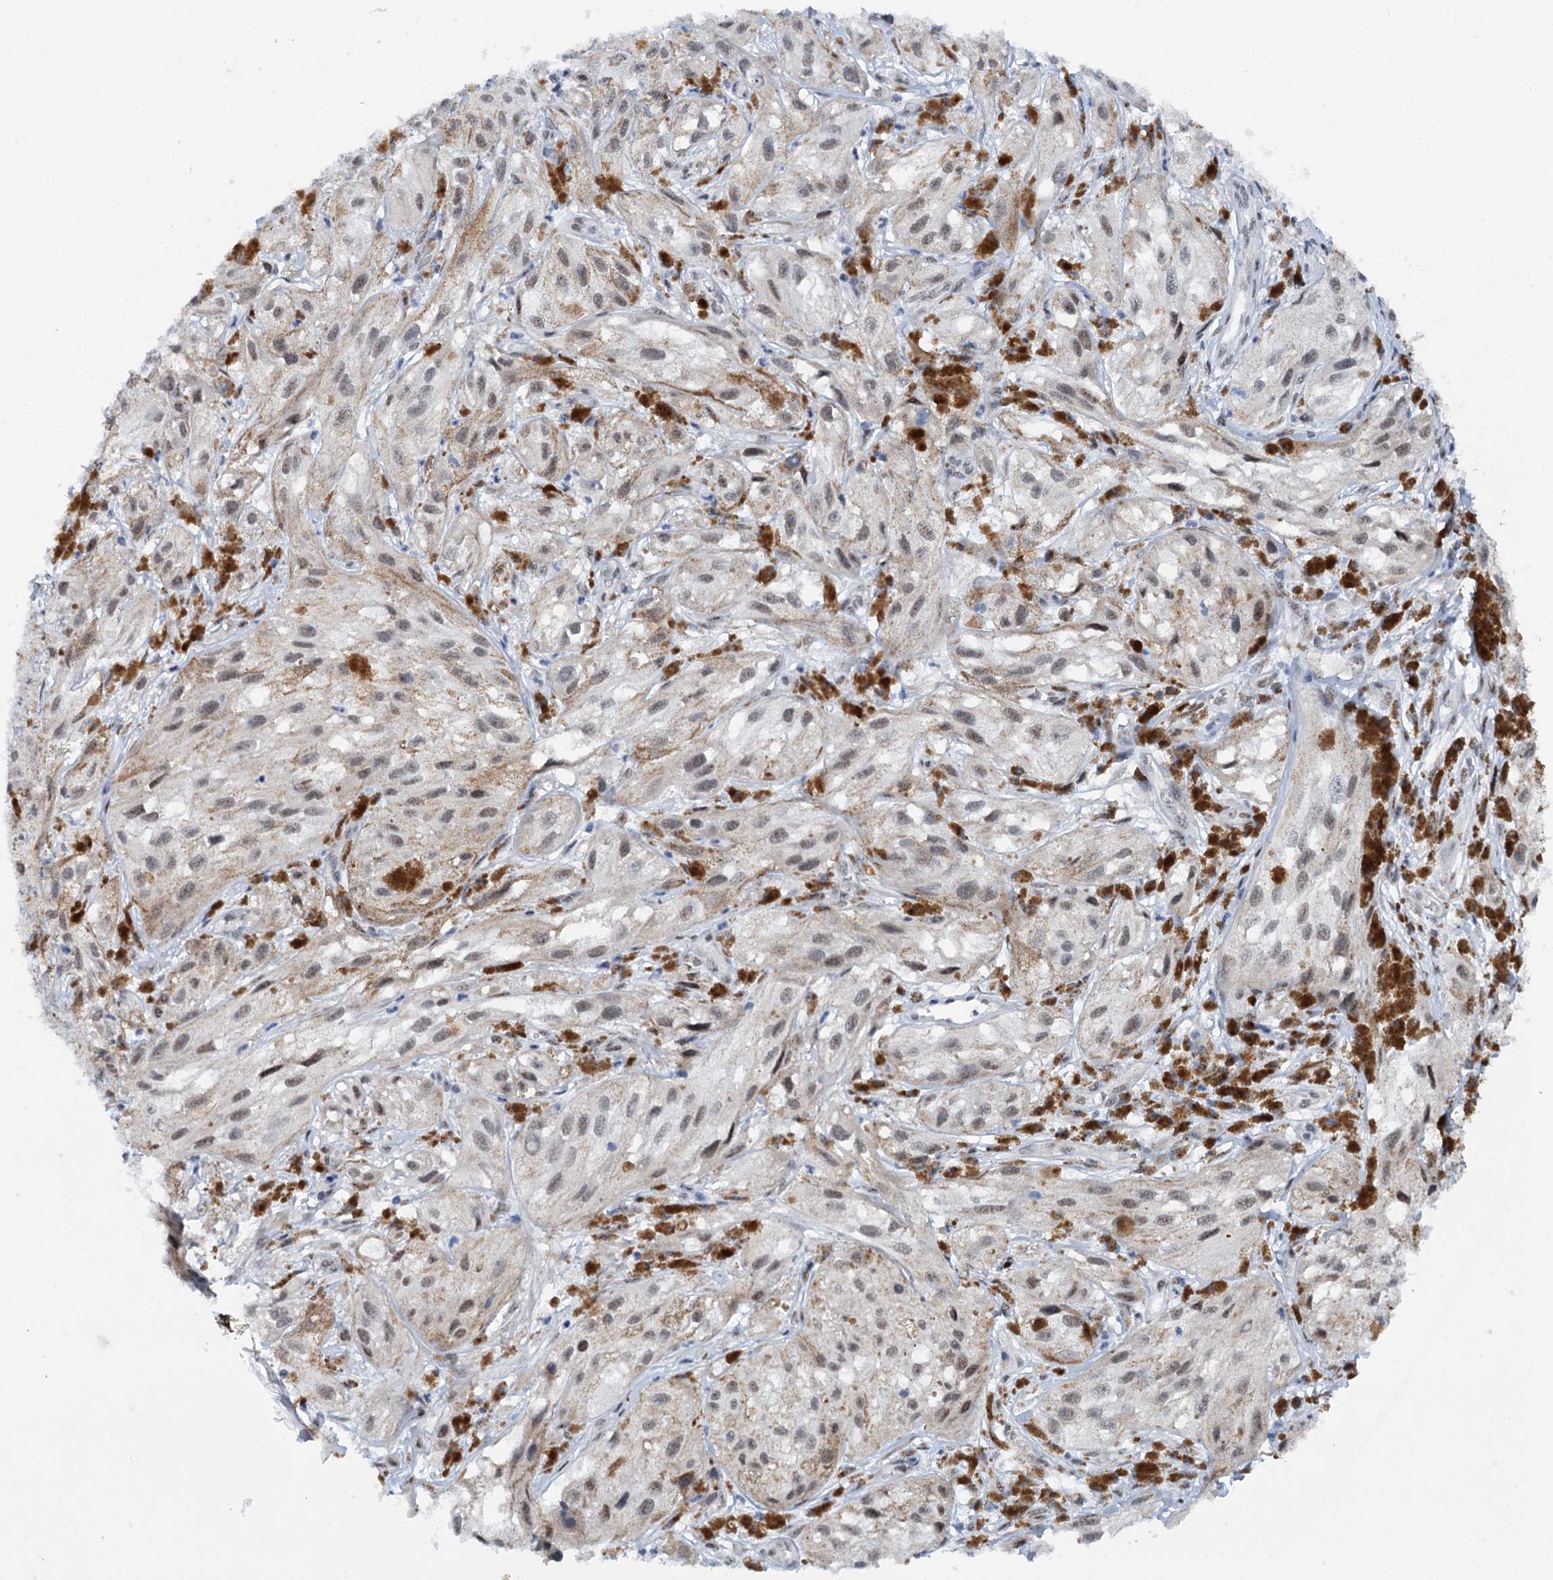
{"staining": {"intensity": "weak", "quantity": "25%-75%", "location": "nuclear"}, "tissue": "melanoma", "cell_type": "Tumor cells", "image_type": "cancer", "snomed": [{"axis": "morphology", "description": "Malignant melanoma, NOS"}, {"axis": "topography", "description": "Skin"}], "caption": "The image displays a brown stain indicating the presence of a protein in the nuclear of tumor cells in malignant melanoma.", "gene": "SREK1", "patient": {"sex": "male", "age": 88}}